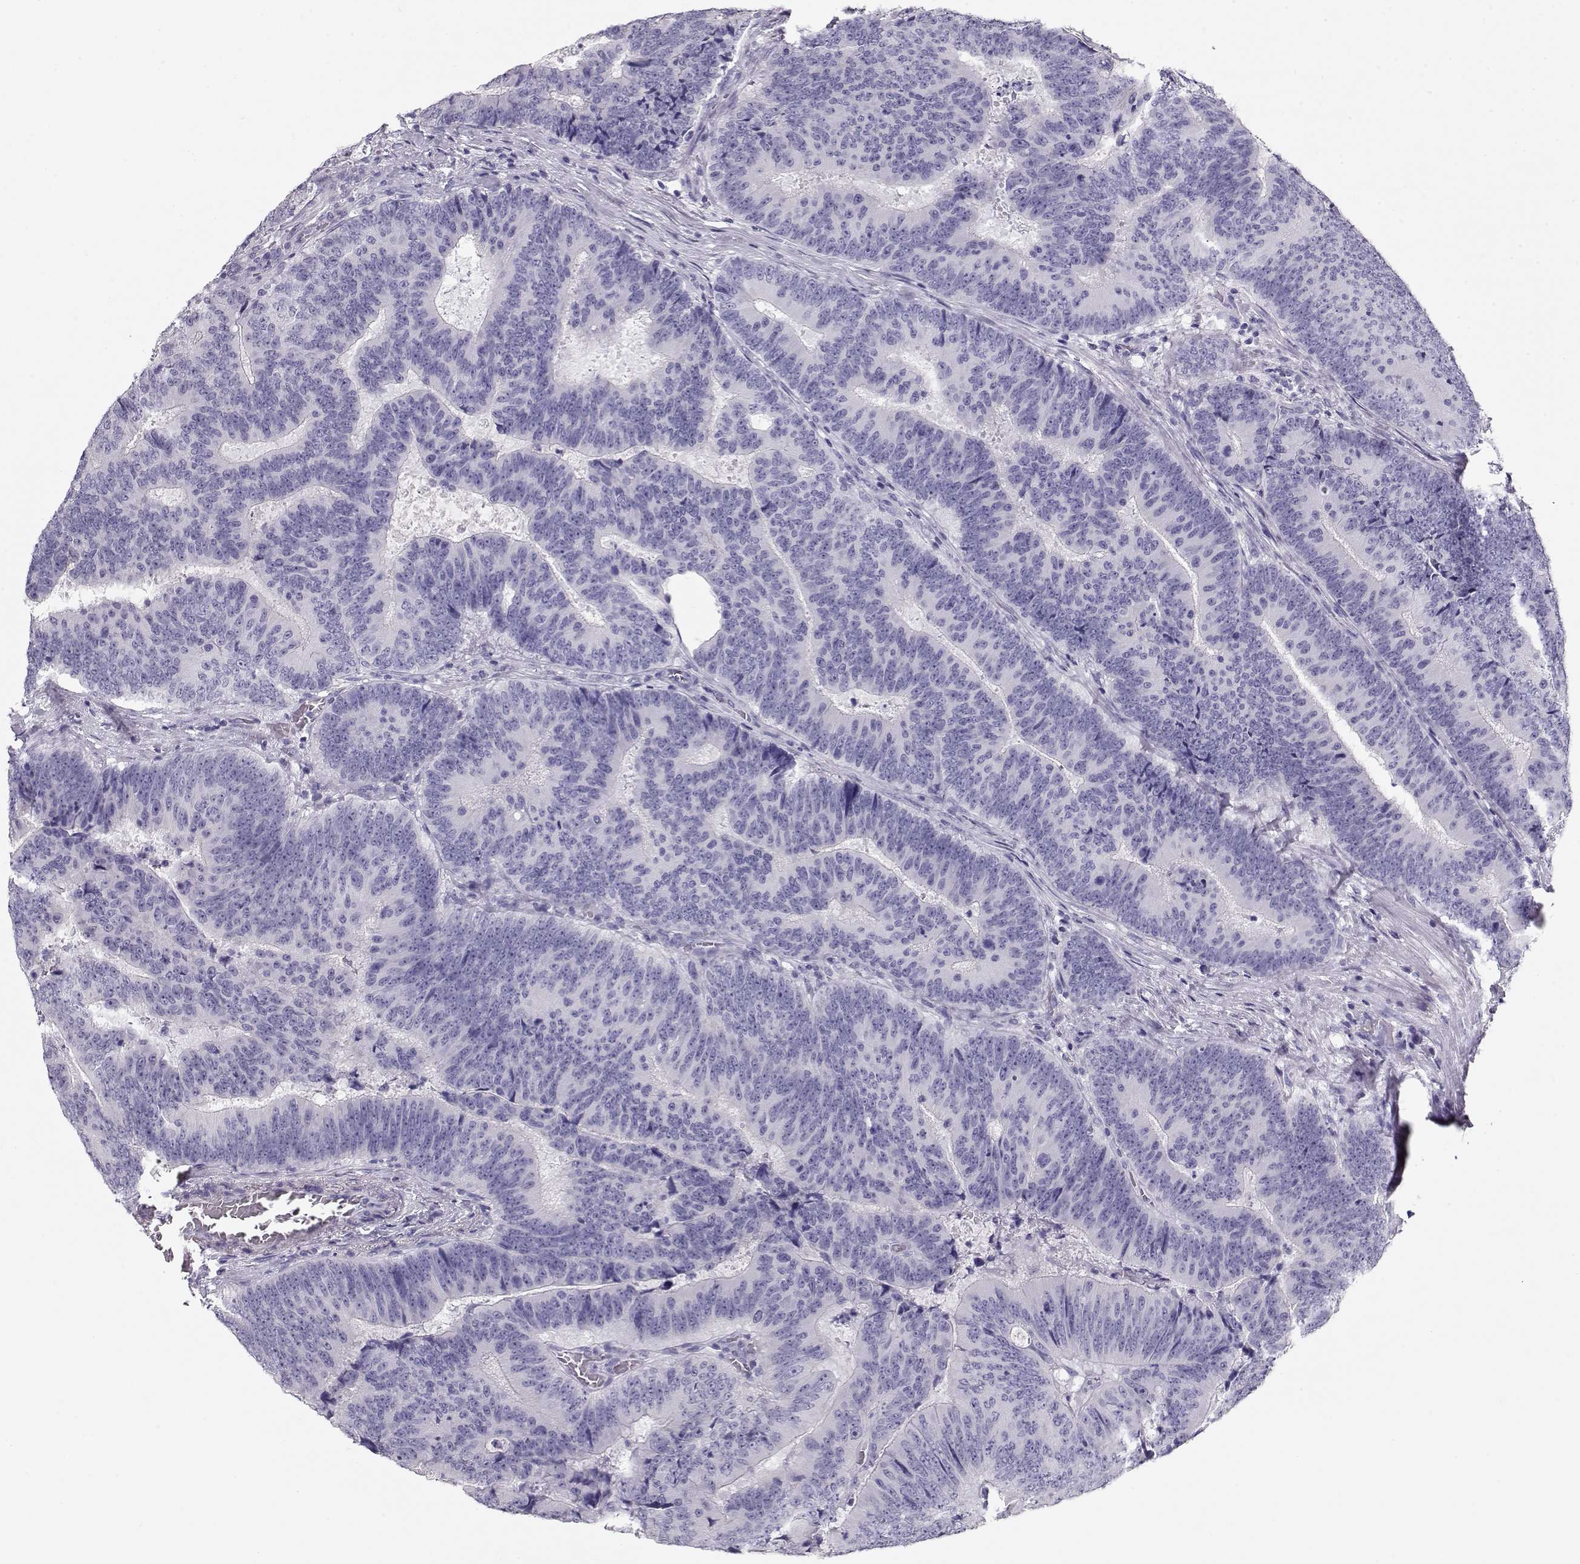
{"staining": {"intensity": "negative", "quantity": "none", "location": "none"}, "tissue": "colorectal cancer", "cell_type": "Tumor cells", "image_type": "cancer", "snomed": [{"axis": "morphology", "description": "Adenocarcinoma, NOS"}, {"axis": "topography", "description": "Colon"}], "caption": "The image exhibits no staining of tumor cells in colorectal cancer (adenocarcinoma).", "gene": "ACTN2", "patient": {"sex": "female", "age": 82}}